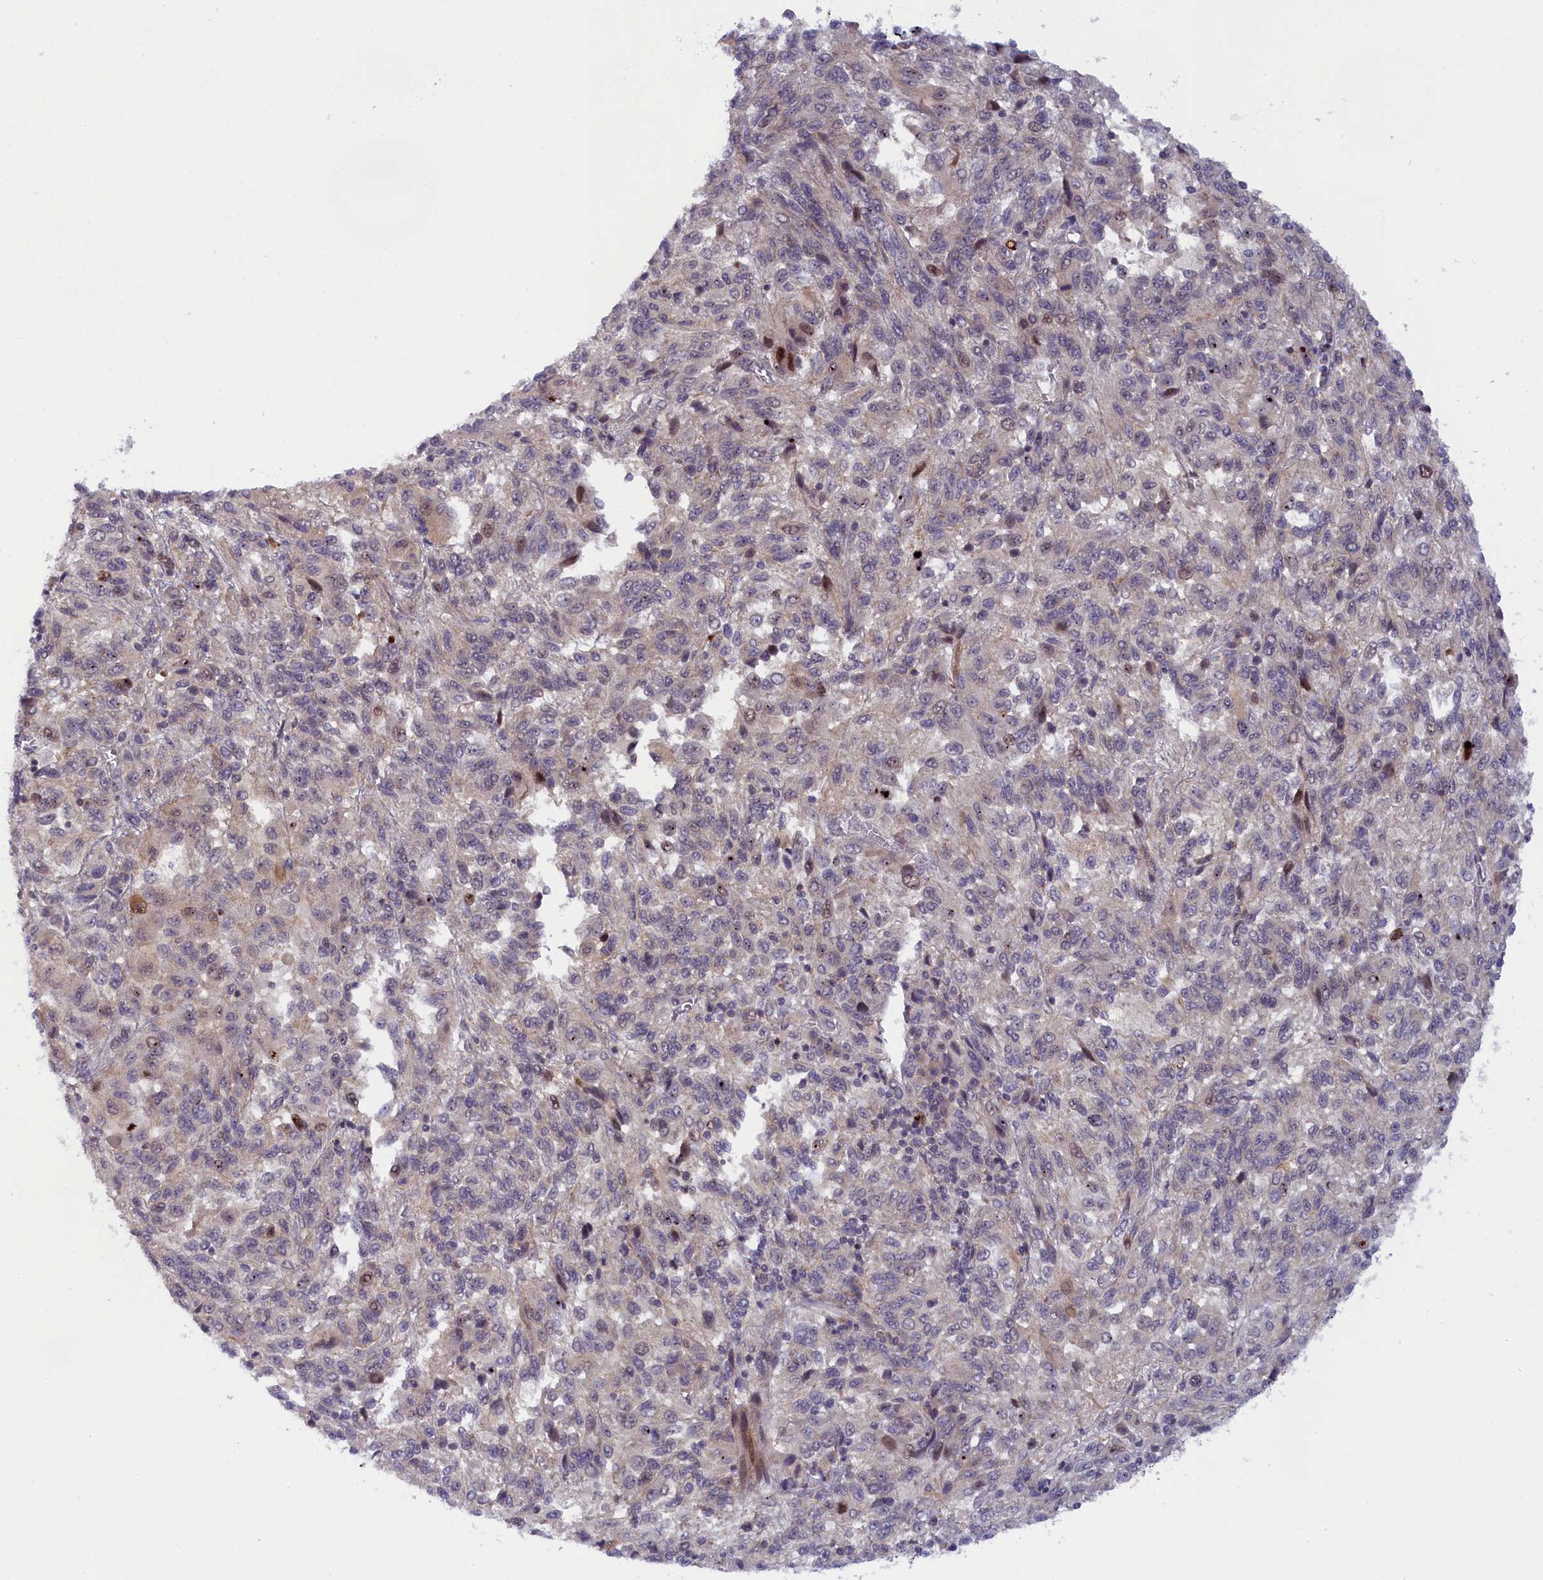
{"staining": {"intensity": "weak", "quantity": "<25%", "location": "nuclear"}, "tissue": "melanoma", "cell_type": "Tumor cells", "image_type": "cancer", "snomed": [{"axis": "morphology", "description": "Malignant melanoma, Metastatic site"}, {"axis": "topography", "description": "Lung"}], "caption": "Melanoma was stained to show a protein in brown. There is no significant expression in tumor cells.", "gene": "CCL23", "patient": {"sex": "male", "age": 64}}